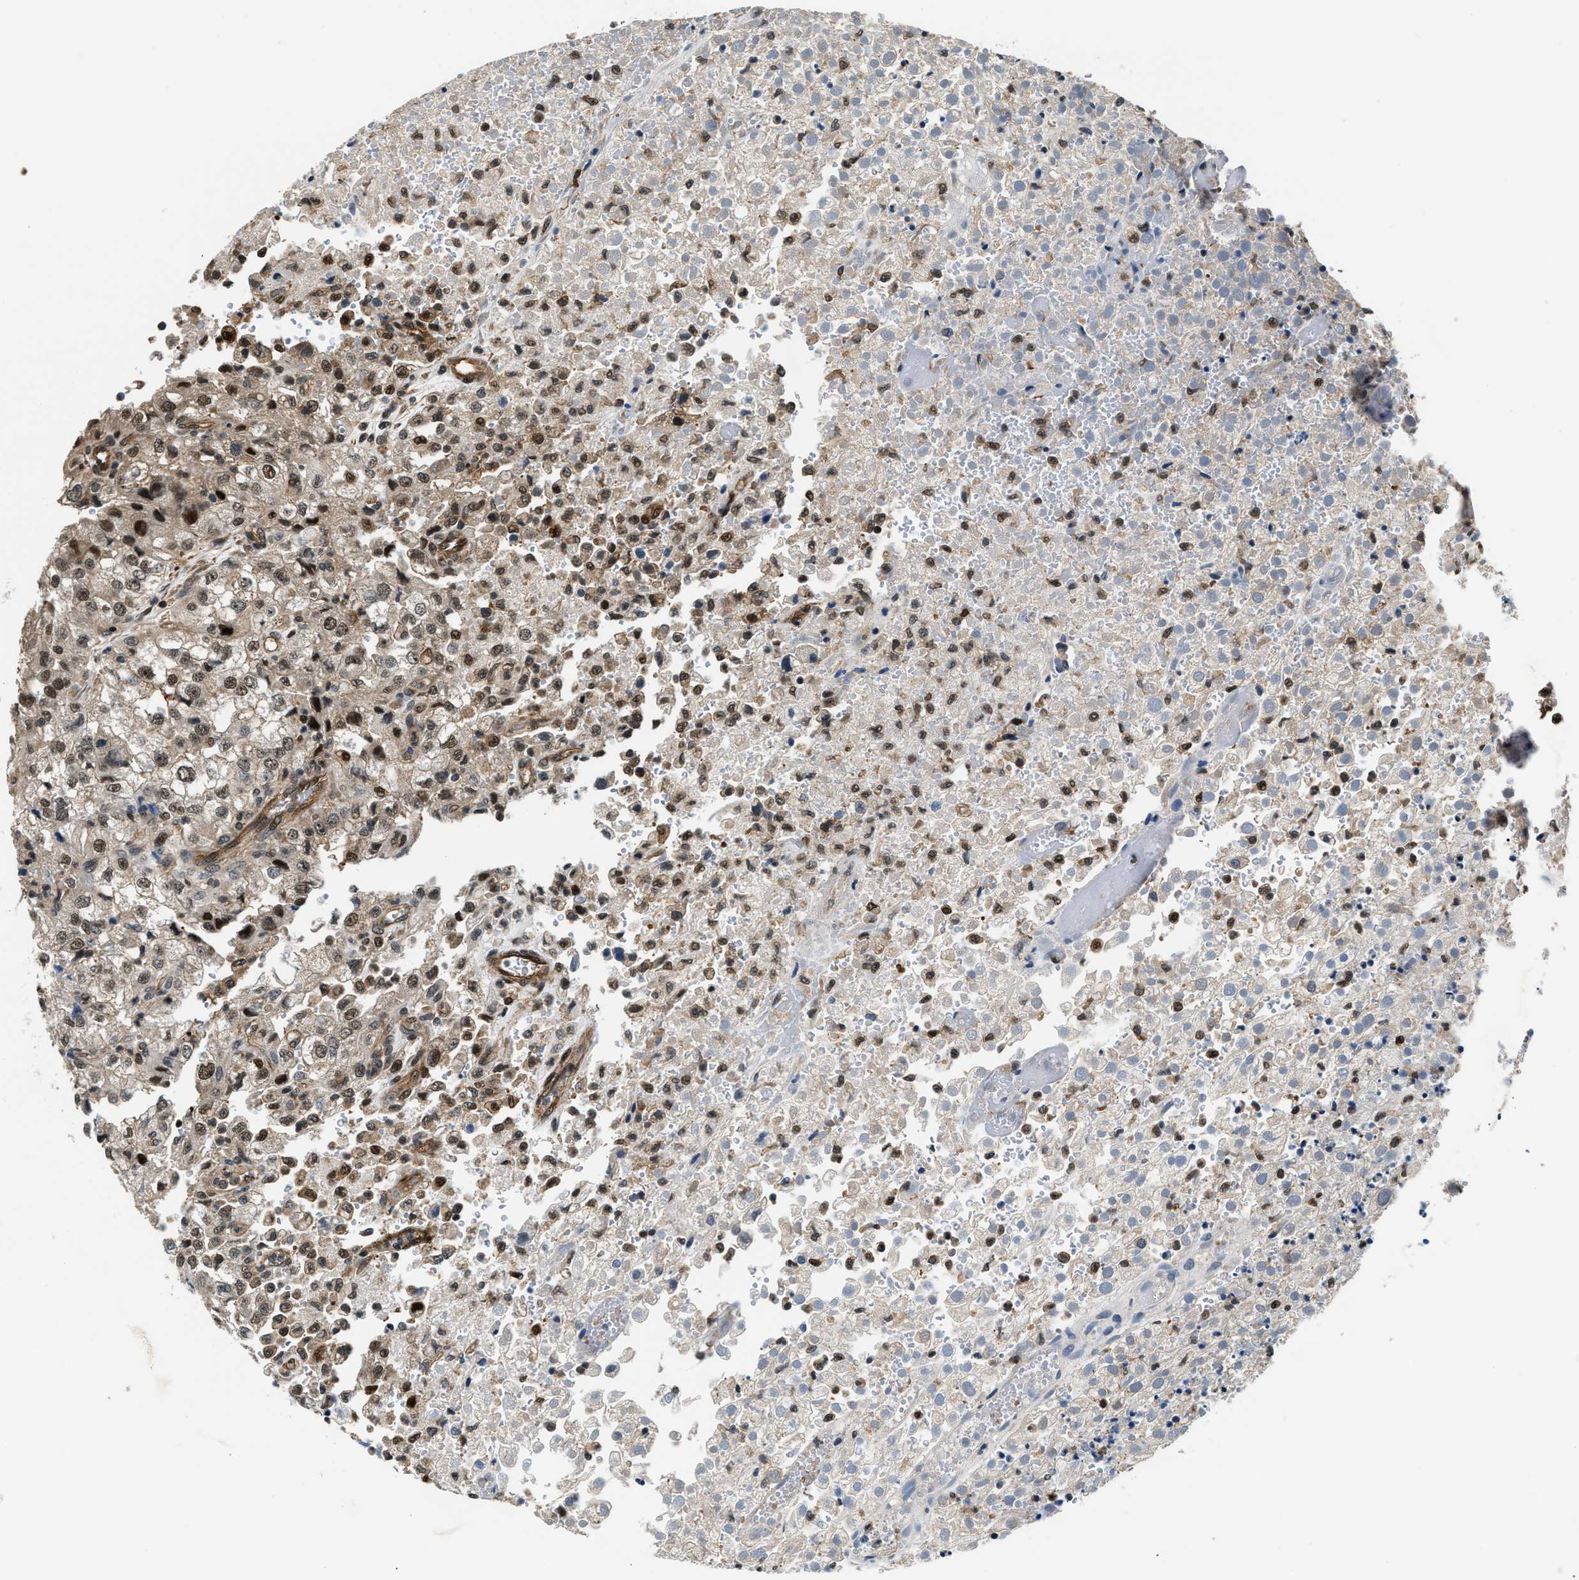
{"staining": {"intensity": "moderate", "quantity": "25%-75%", "location": "cytoplasmic/membranous,nuclear"}, "tissue": "renal cancer", "cell_type": "Tumor cells", "image_type": "cancer", "snomed": [{"axis": "morphology", "description": "Adenocarcinoma, NOS"}, {"axis": "topography", "description": "Kidney"}], "caption": "Immunohistochemistry (IHC) of renal cancer shows medium levels of moderate cytoplasmic/membranous and nuclear staining in about 25%-75% of tumor cells.", "gene": "RBM33", "patient": {"sex": "female", "age": 54}}